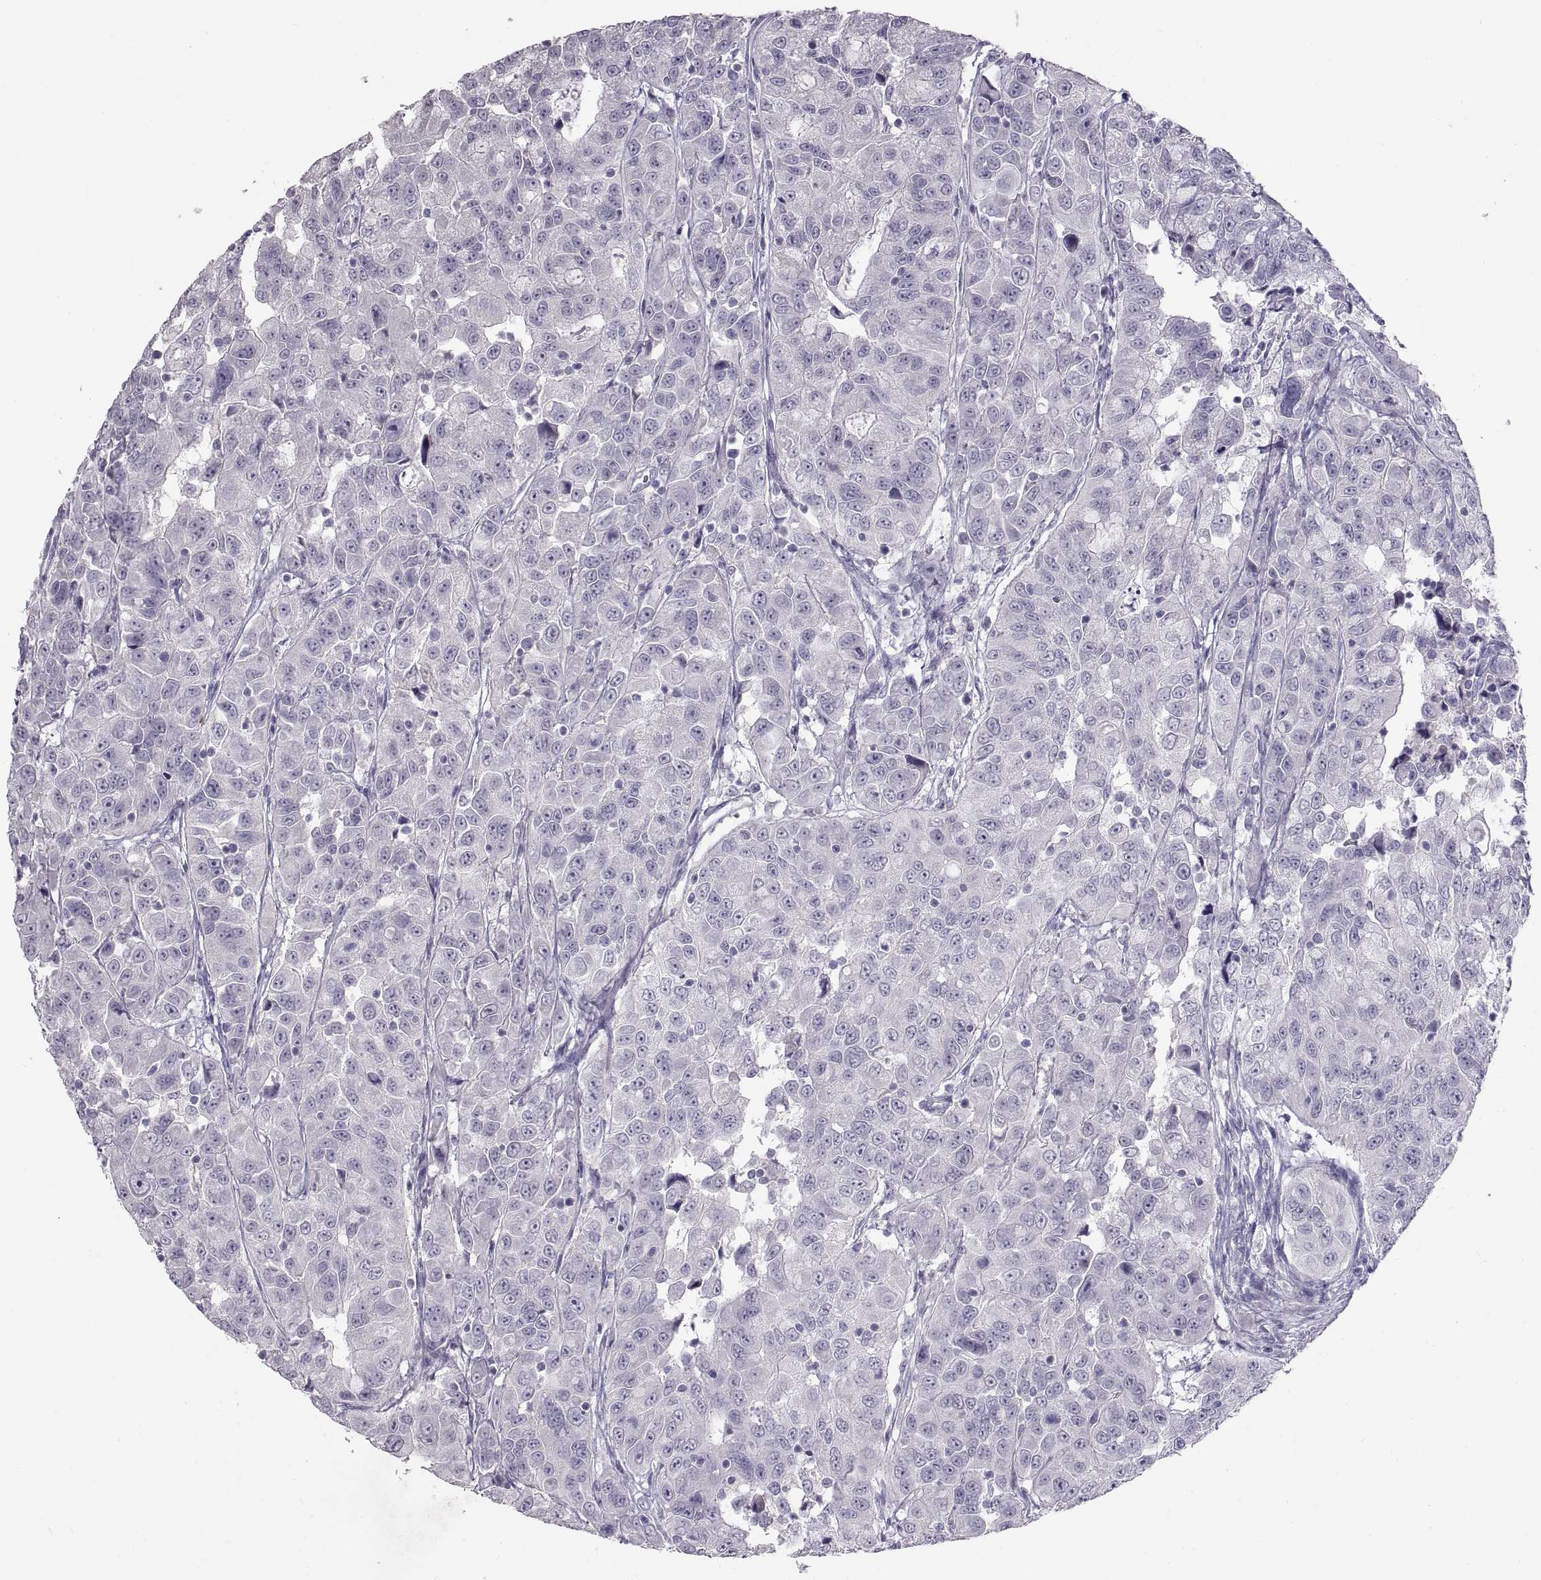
{"staining": {"intensity": "negative", "quantity": "none", "location": "none"}, "tissue": "urothelial cancer", "cell_type": "Tumor cells", "image_type": "cancer", "snomed": [{"axis": "morphology", "description": "Urothelial carcinoma, NOS"}, {"axis": "morphology", "description": "Urothelial carcinoma, High grade"}, {"axis": "topography", "description": "Urinary bladder"}], "caption": "Urothelial cancer stained for a protein using immunohistochemistry reveals no expression tumor cells.", "gene": "SPACDR", "patient": {"sex": "female", "age": 73}}